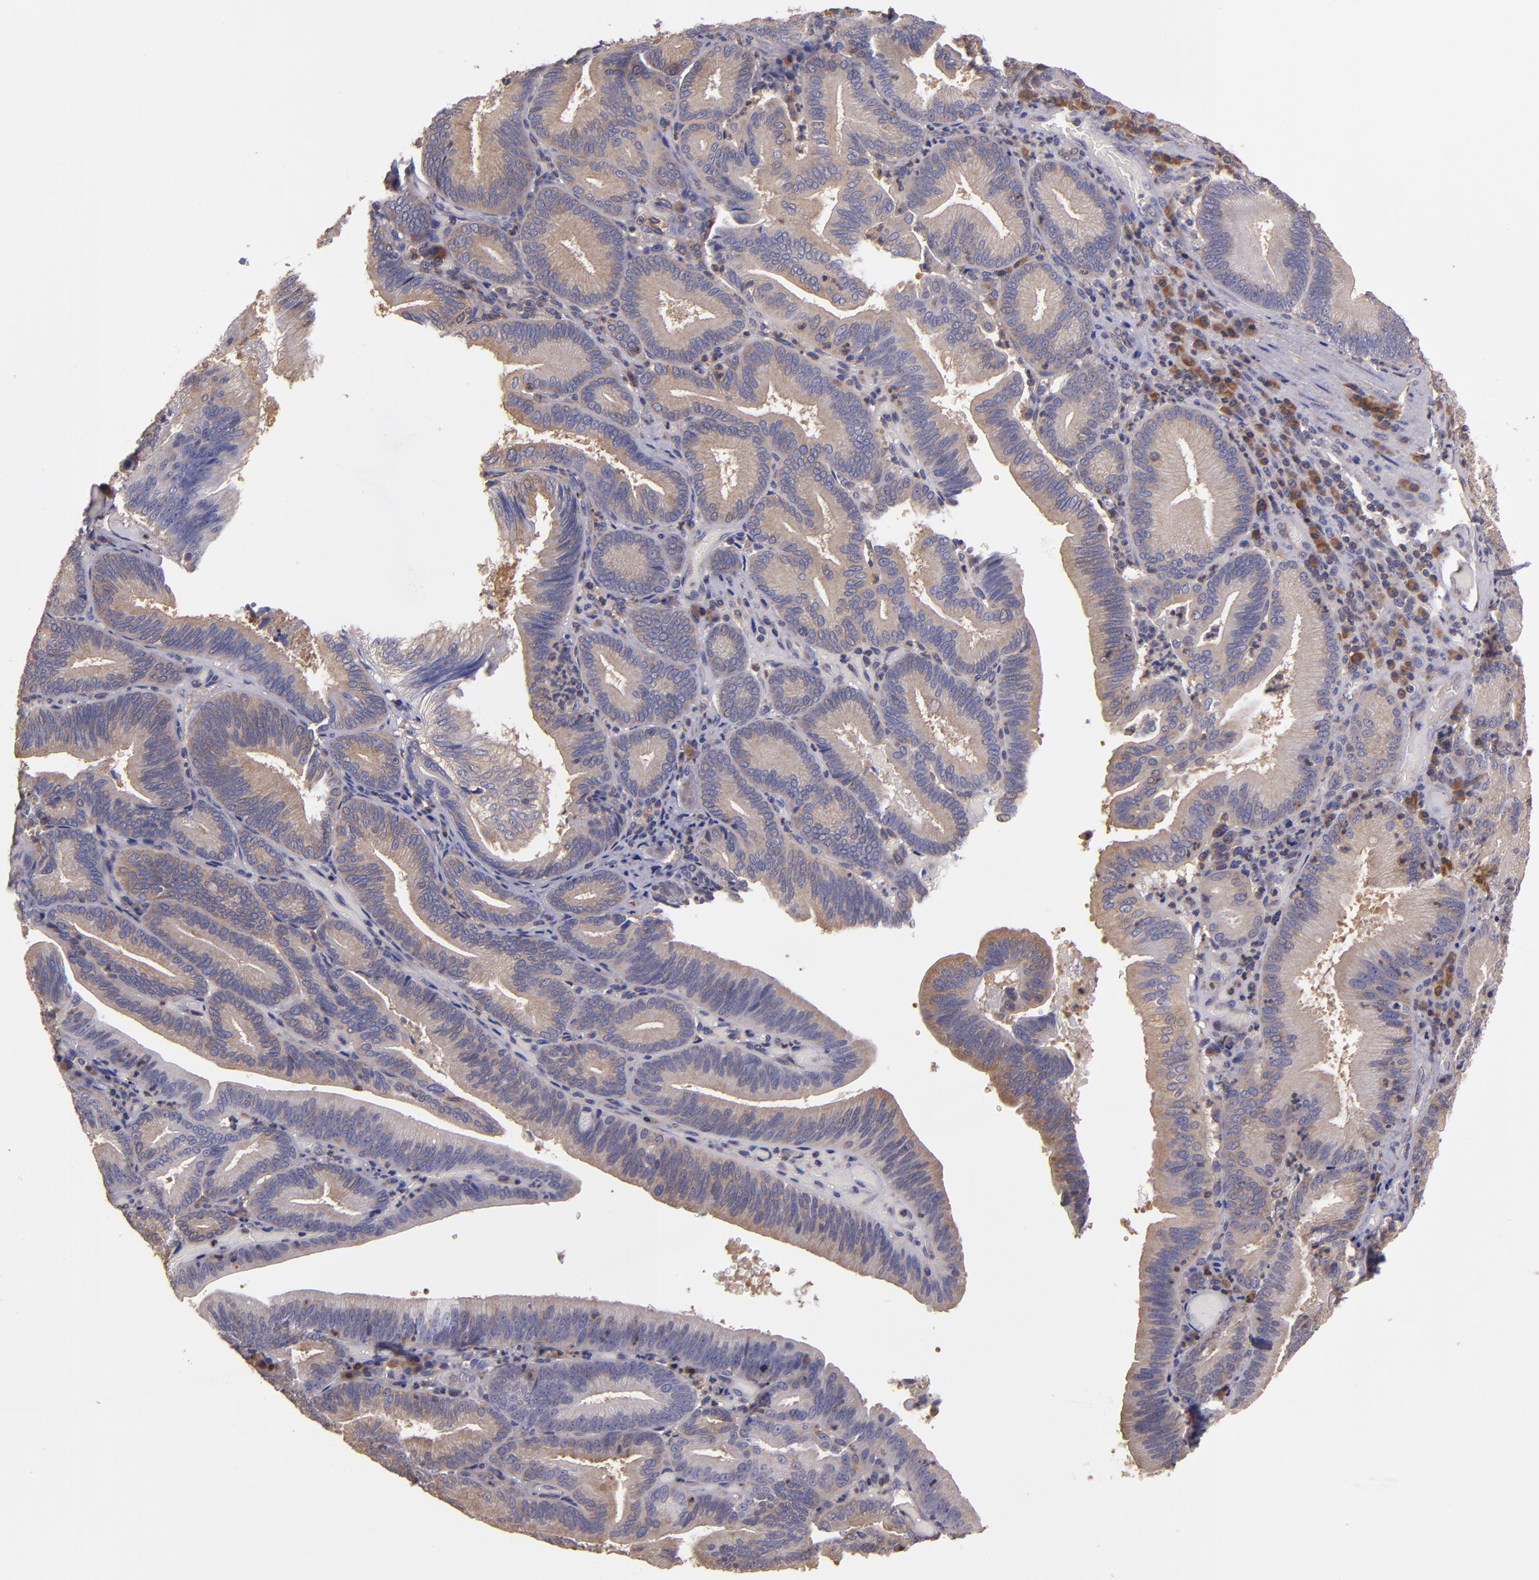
{"staining": {"intensity": "moderate", "quantity": ">75%", "location": "cytoplasmic/membranous"}, "tissue": "pancreatic cancer", "cell_type": "Tumor cells", "image_type": "cancer", "snomed": [{"axis": "morphology", "description": "Adenocarcinoma, NOS"}, {"axis": "topography", "description": "Pancreas"}], "caption": "Immunohistochemistry (DAB (3,3'-diaminobenzidine)) staining of human pancreatic cancer displays moderate cytoplasmic/membranous protein expression in about >75% of tumor cells.", "gene": "CARS1", "patient": {"sex": "male", "age": 82}}